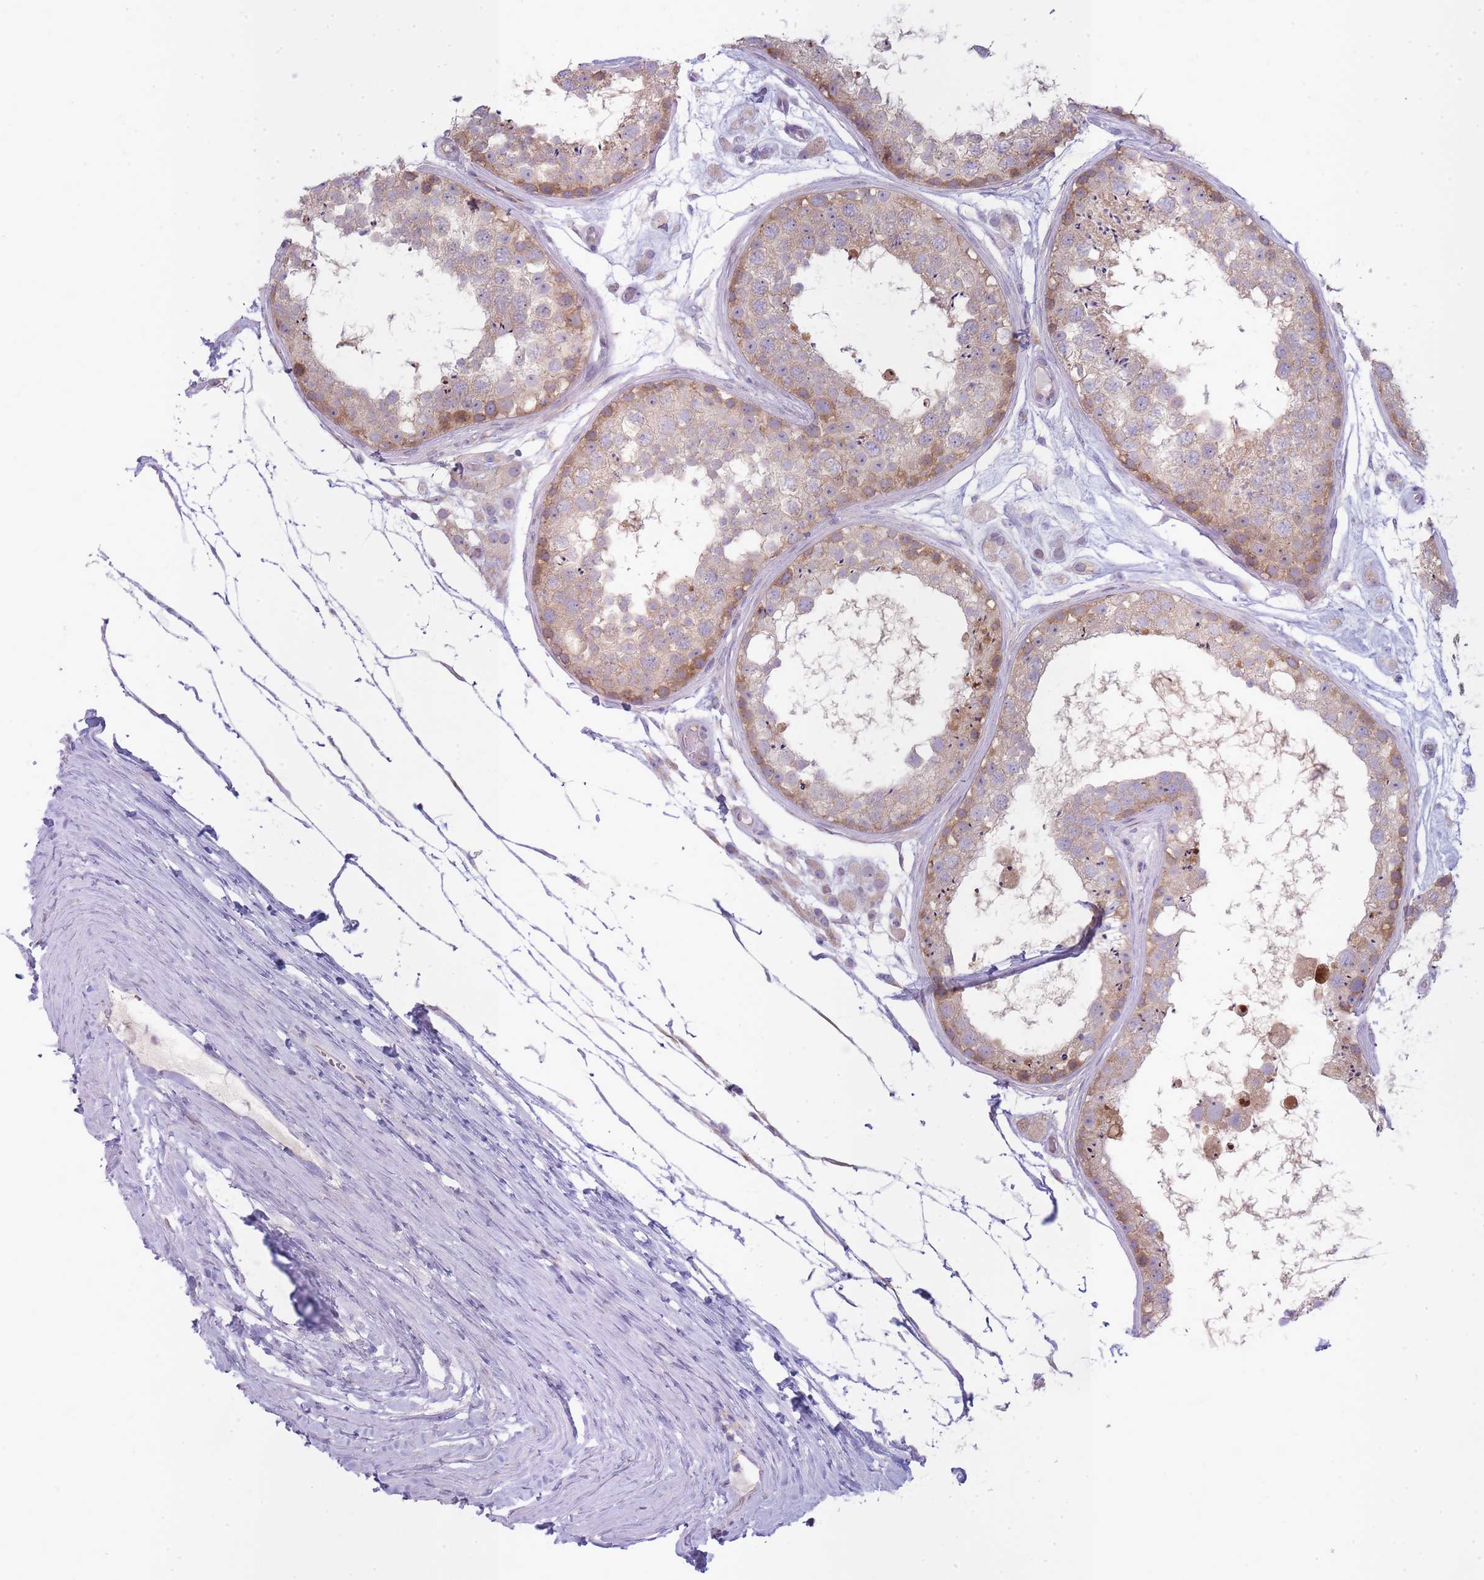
{"staining": {"intensity": "moderate", "quantity": "<25%", "location": "cytoplasmic/membranous"}, "tissue": "testis", "cell_type": "Cells in seminiferous ducts", "image_type": "normal", "snomed": [{"axis": "morphology", "description": "Normal tissue, NOS"}, {"axis": "topography", "description": "Testis"}], "caption": "Brown immunohistochemical staining in unremarkable testis exhibits moderate cytoplasmic/membranous positivity in approximately <25% of cells in seminiferous ducts. The staining was performed using DAB, with brown indicating positive protein expression. Nuclei are stained blue with hematoxylin.", "gene": "OR5L1", "patient": {"sex": "male", "age": 25}}